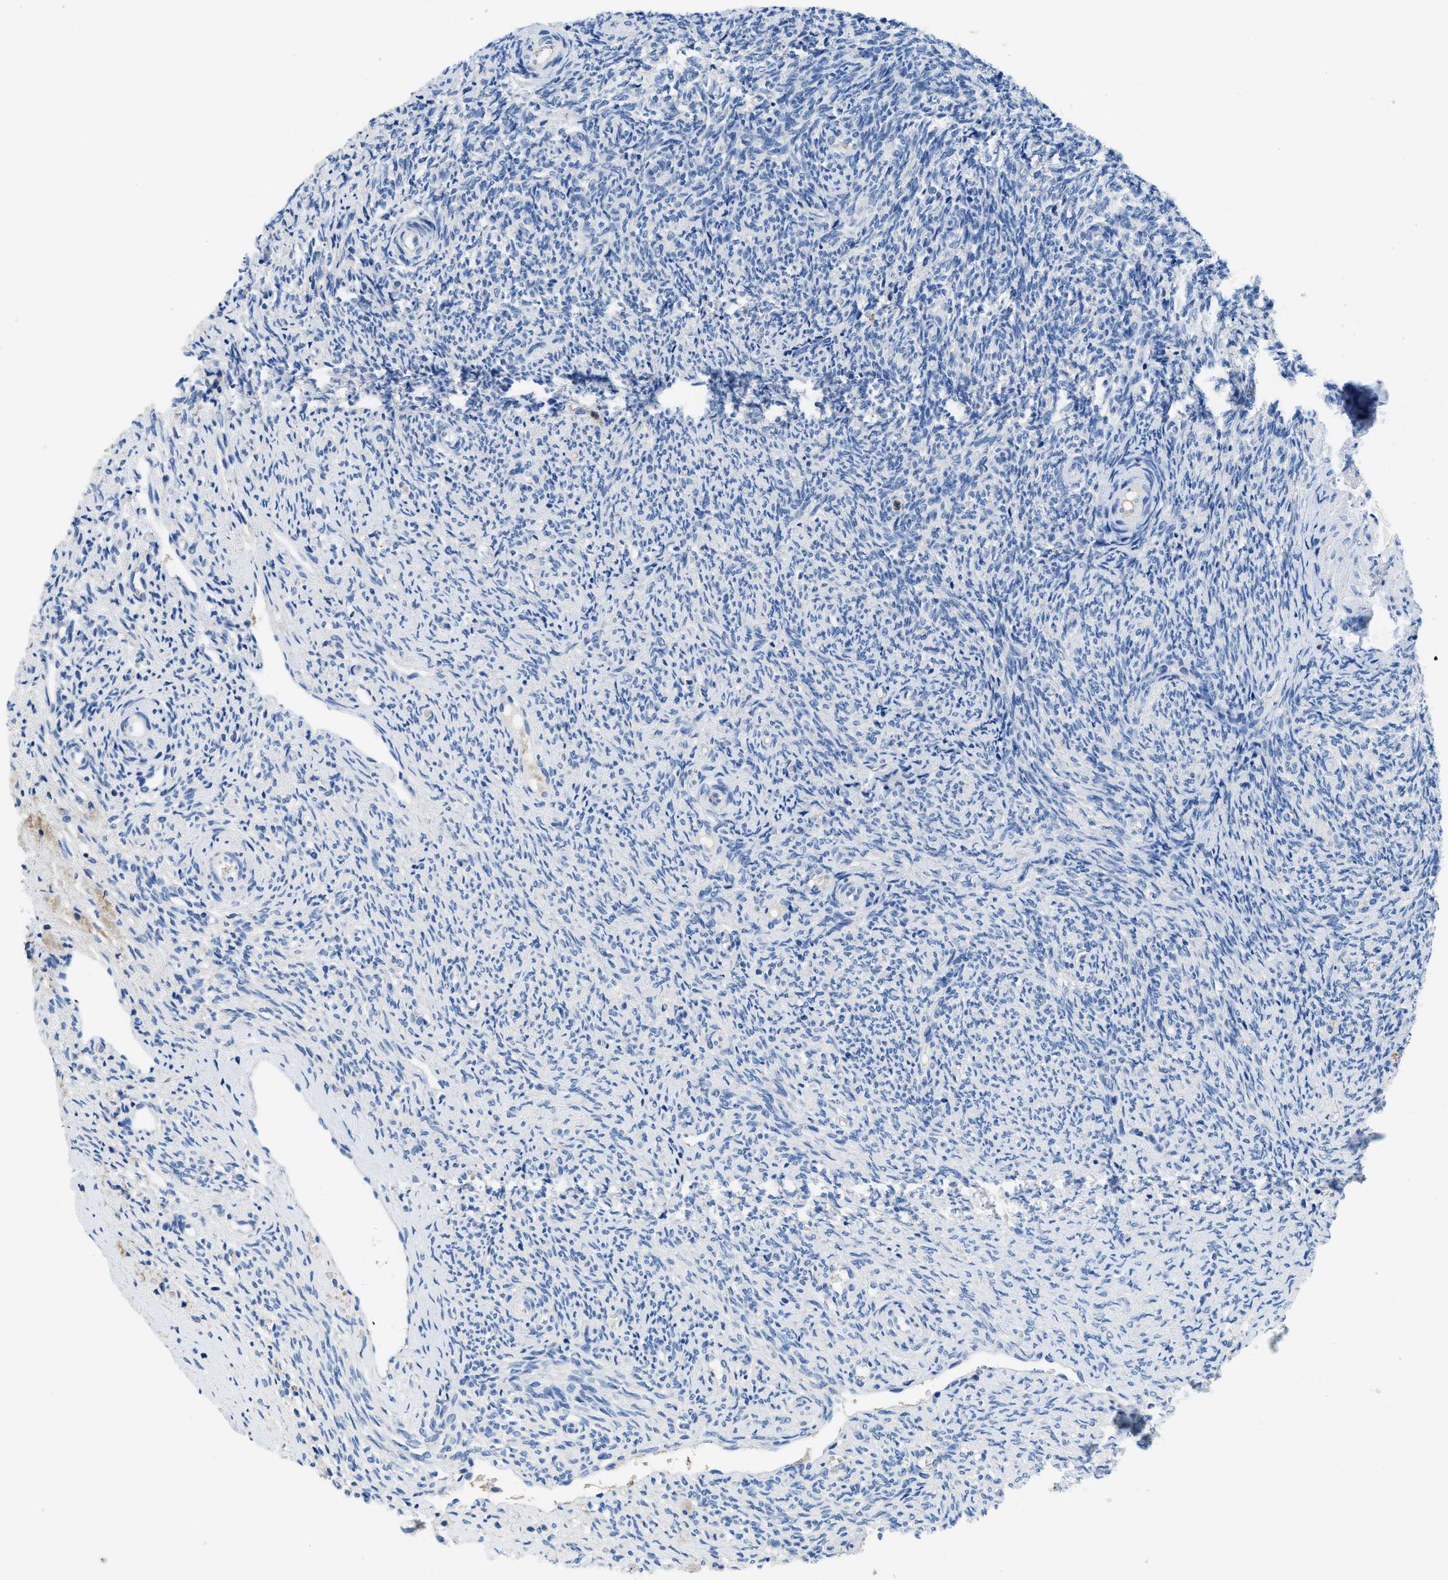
{"staining": {"intensity": "negative", "quantity": "none", "location": "none"}, "tissue": "ovary", "cell_type": "Follicle cells", "image_type": "normal", "snomed": [{"axis": "morphology", "description": "Normal tissue, NOS"}, {"axis": "topography", "description": "Ovary"}], "caption": "An immunohistochemistry (IHC) micrograph of normal ovary is shown. There is no staining in follicle cells of ovary.", "gene": "NEB", "patient": {"sex": "female", "age": 41}}